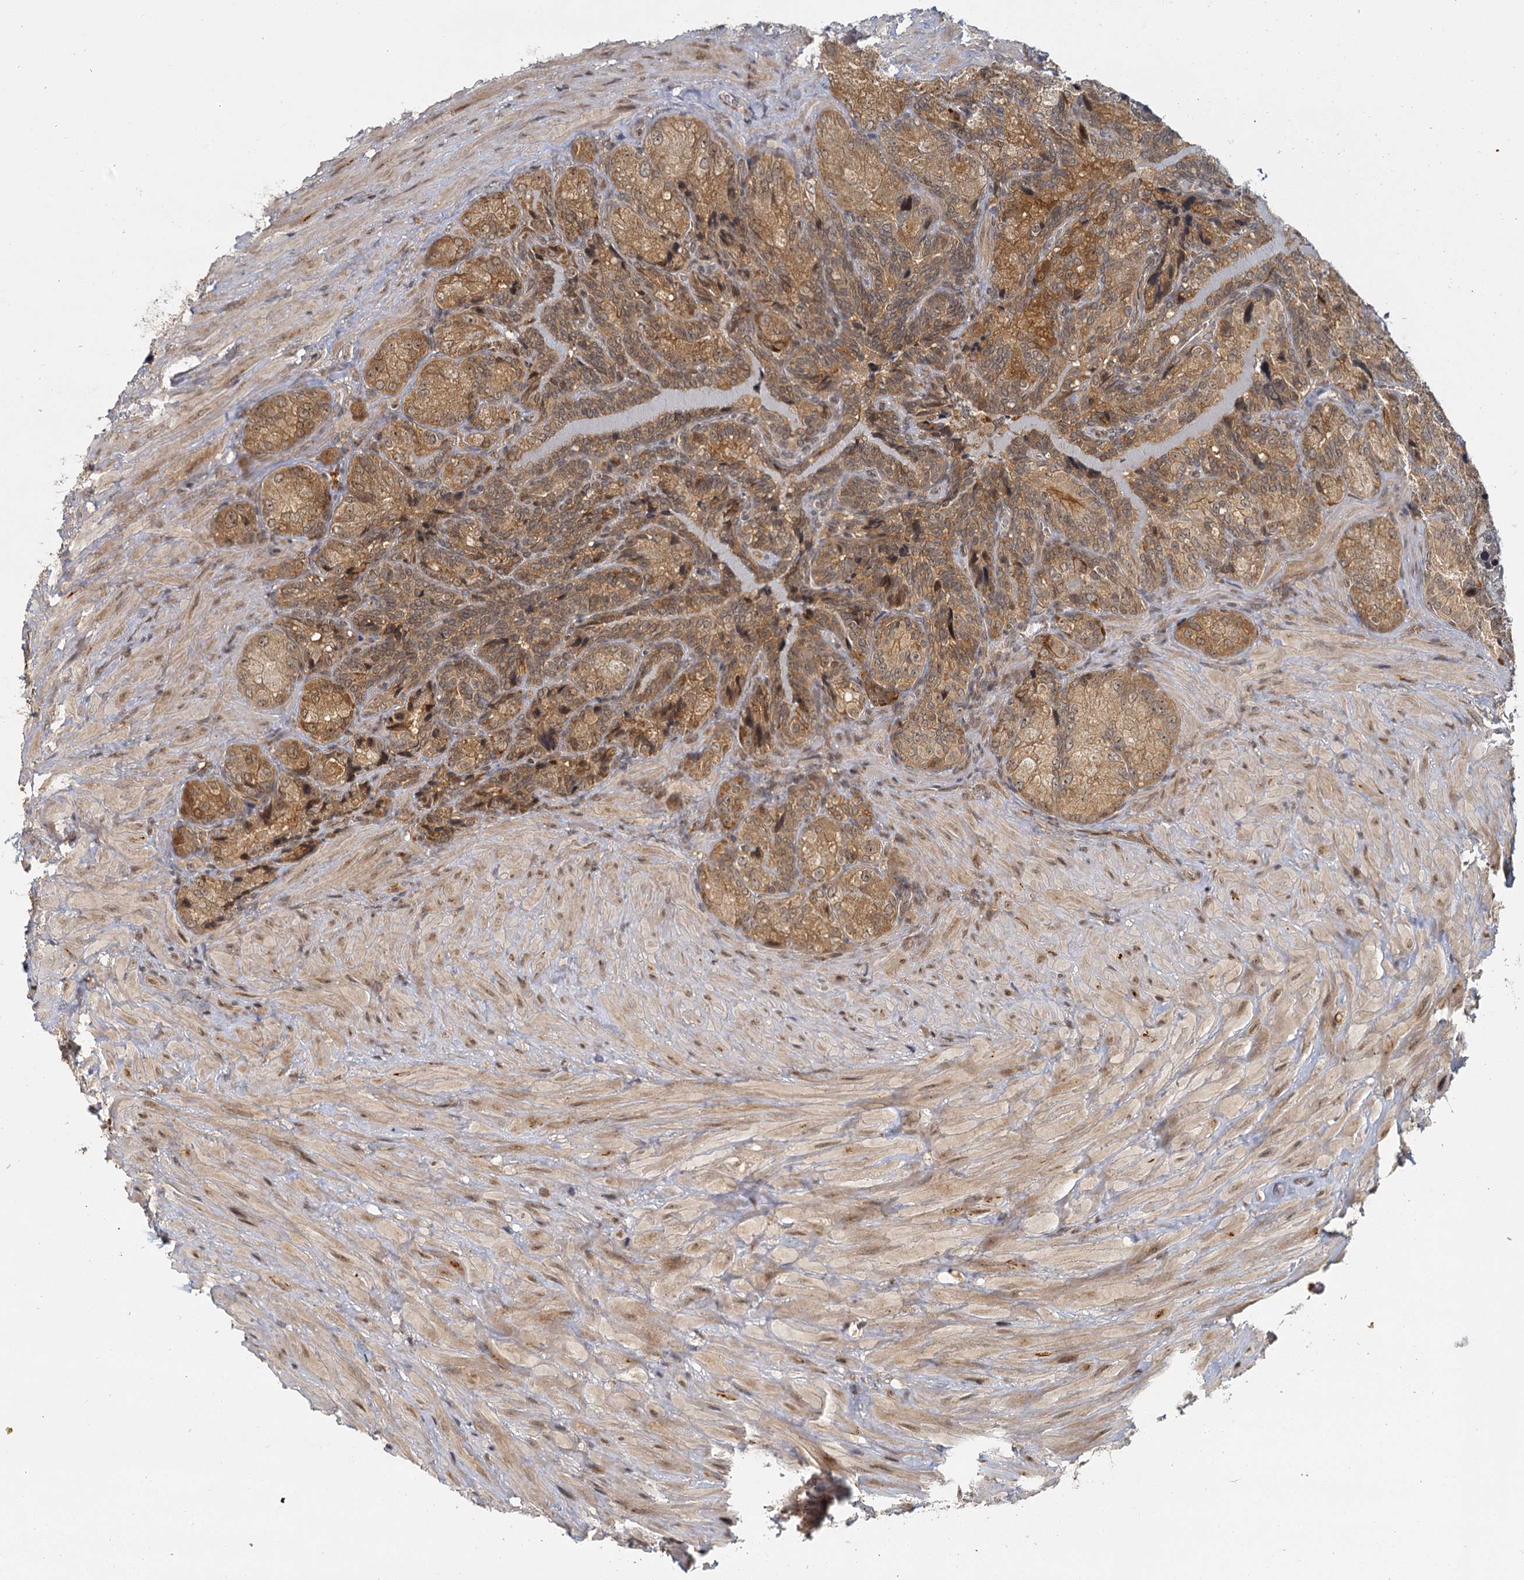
{"staining": {"intensity": "moderate", "quantity": ">75%", "location": "cytoplasmic/membranous,nuclear"}, "tissue": "seminal vesicle", "cell_type": "Glandular cells", "image_type": "normal", "snomed": [{"axis": "morphology", "description": "Normal tissue, NOS"}, {"axis": "topography", "description": "Seminal veicle"}], "caption": "Protein staining reveals moderate cytoplasmic/membranous,nuclear expression in approximately >75% of glandular cells in benign seminal vesicle. Using DAB (brown) and hematoxylin (blue) stains, captured at high magnification using brightfield microscopy.", "gene": "ZNF549", "patient": {"sex": "male", "age": 62}}